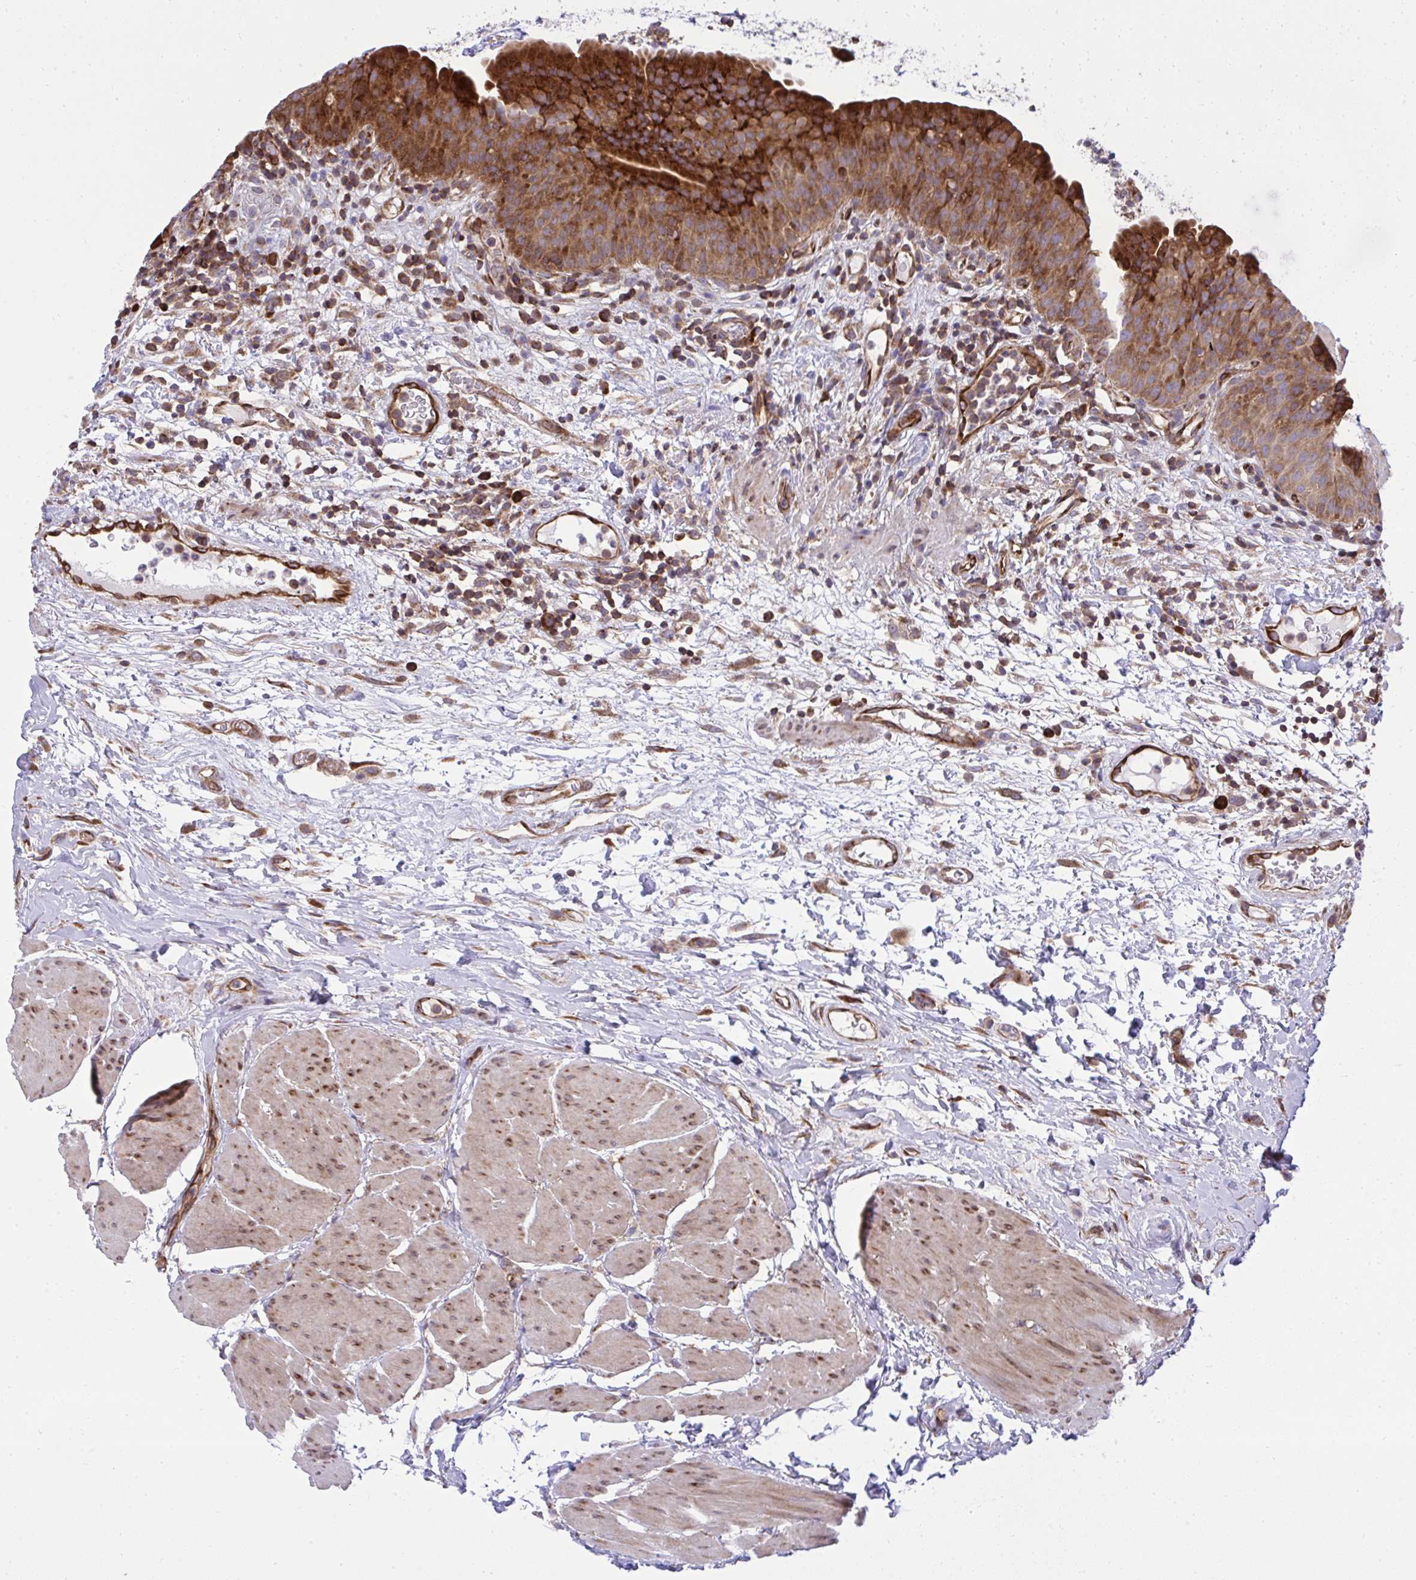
{"staining": {"intensity": "strong", "quantity": ">75%", "location": "cytoplasmic/membranous"}, "tissue": "urinary bladder", "cell_type": "Urothelial cells", "image_type": "normal", "snomed": [{"axis": "morphology", "description": "Normal tissue, NOS"}, {"axis": "morphology", "description": "Inflammation, NOS"}, {"axis": "topography", "description": "Urinary bladder"}], "caption": "A brown stain shows strong cytoplasmic/membranous staining of a protein in urothelial cells of unremarkable urinary bladder. (Stains: DAB (3,3'-diaminobenzidine) in brown, nuclei in blue, Microscopy: brightfield microscopy at high magnification).", "gene": "NMNAT3", "patient": {"sex": "male", "age": 57}}